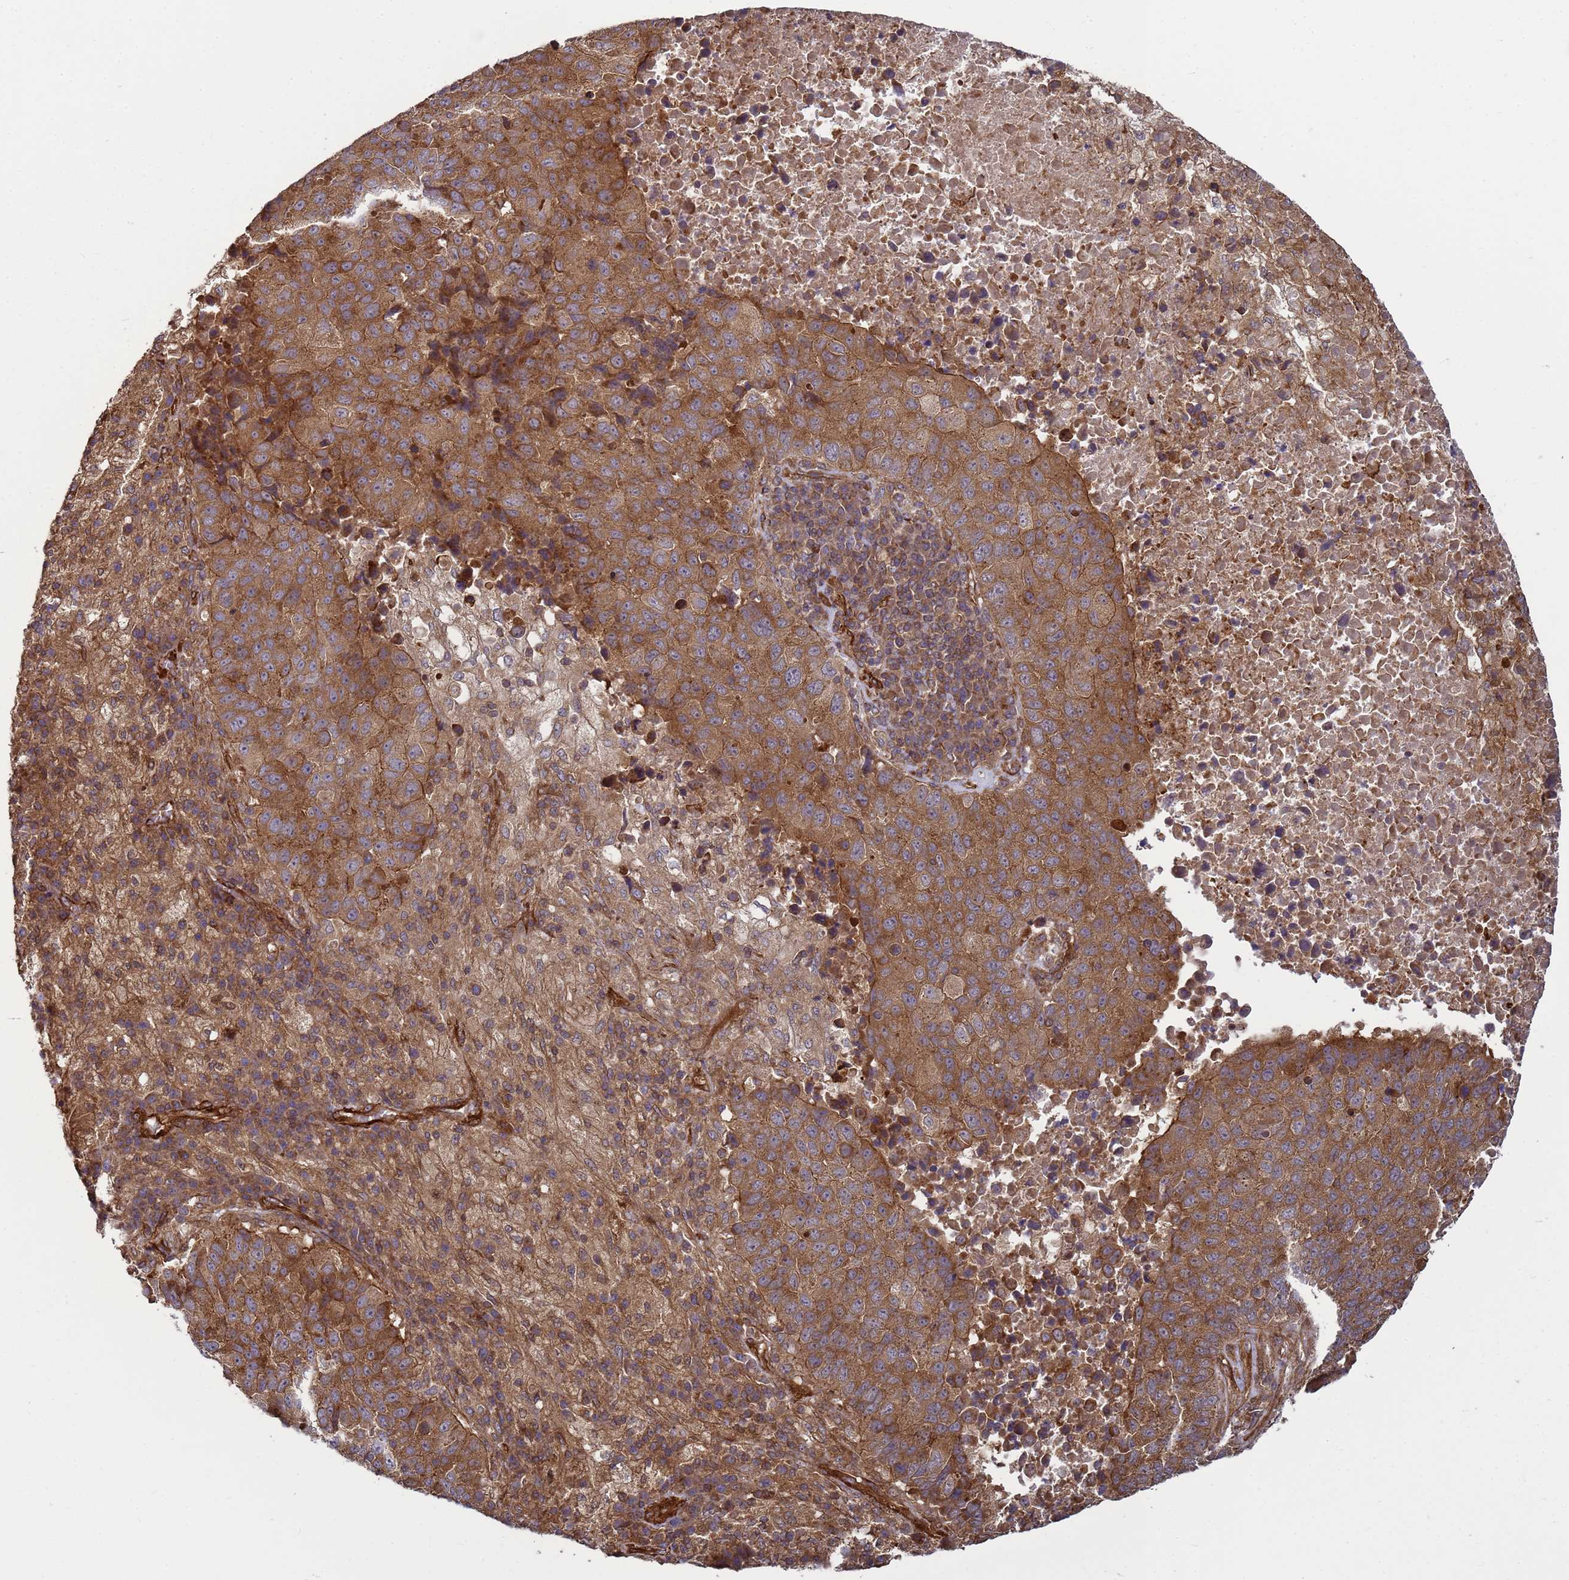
{"staining": {"intensity": "moderate", "quantity": ">75%", "location": "cytoplasmic/membranous"}, "tissue": "lung cancer", "cell_type": "Tumor cells", "image_type": "cancer", "snomed": [{"axis": "morphology", "description": "Squamous cell carcinoma, NOS"}, {"axis": "topography", "description": "Lung"}], "caption": "Squamous cell carcinoma (lung) was stained to show a protein in brown. There is medium levels of moderate cytoplasmic/membranous staining in about >75% of tumor cells.", "gene": "CNOT1", "patient": {"sex": "male", "age": 73}}